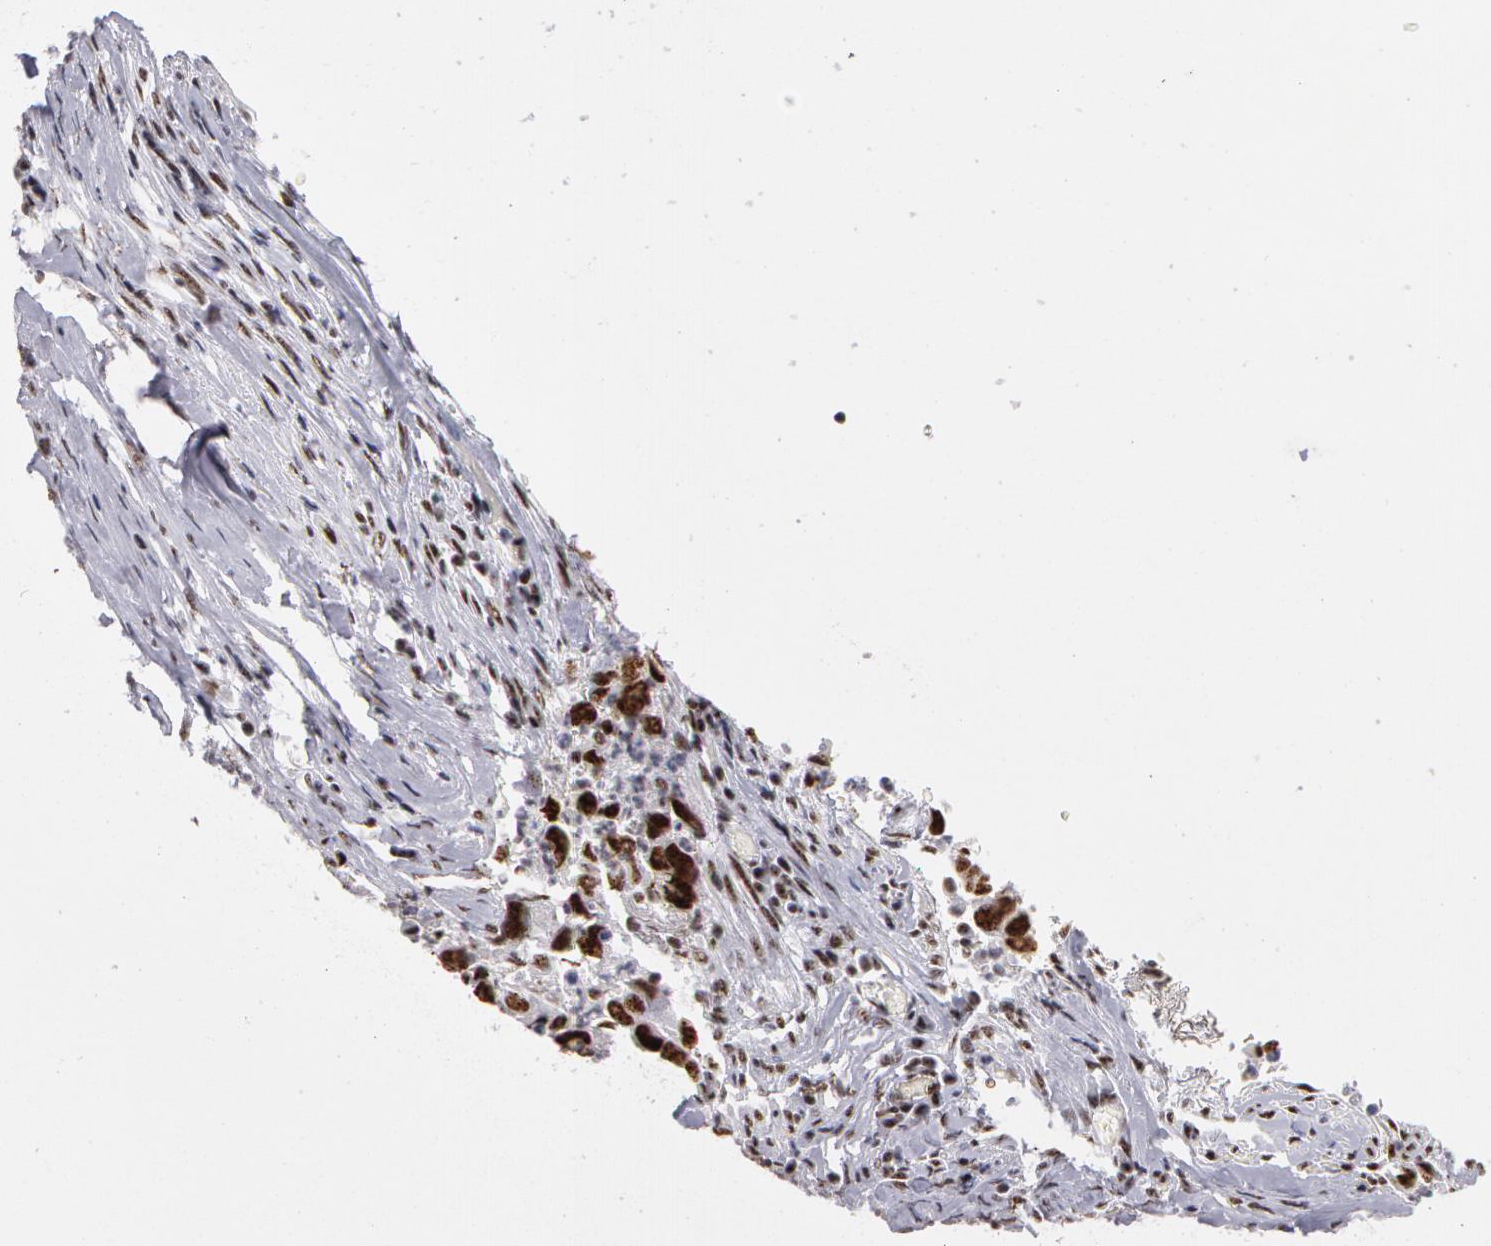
{"staining": {"intensity": "moderate", "quantity": ">75%", "location": "nuclear"}, "tissue": "lung cancer", "cell_type": "Tumor cells", "image_type": "cancer", "snomed": [{"axis": "morphology", "description": "Squamous cell carcinoma, NOS"}, {"axis": "topography", "description": "Lung"}], "caption": "DAB (3,3'-diaminobenzidine) immunohistochemical staining of lung cancer (squamous cell carcinoma) displays moderate nuclear protein expression in about >75% of tumor cells.", "gene": "PNN", "patient": {"sex": "male", "age": 64}}